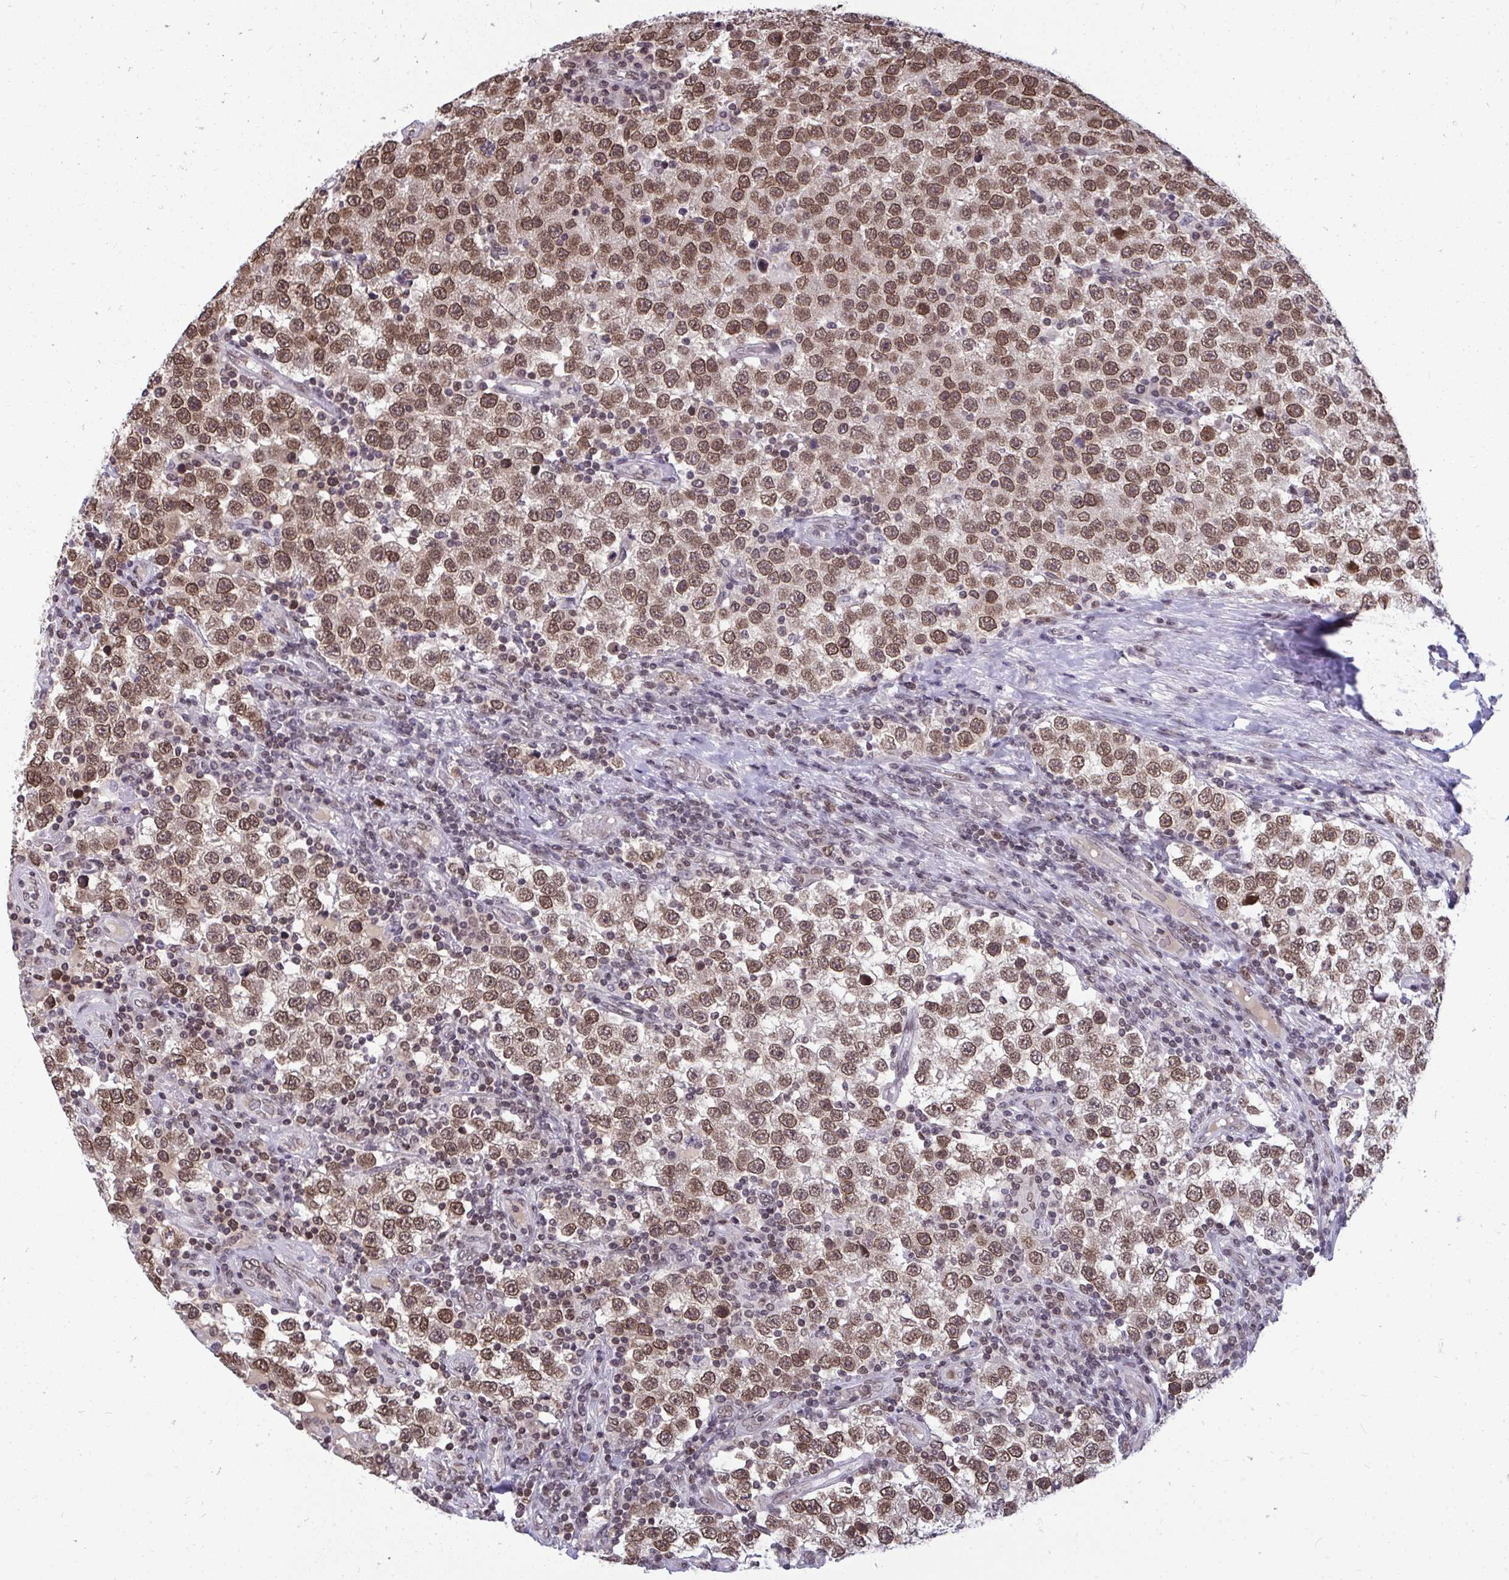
{"staining": {"intensity": "moderate", "quantity": ">75%", "location": "cytoplasmic/membranous,nuclear"}, "tissue": "testis cancer", "cell_type": "Tumor cells", "image_type": "cancer", "snomed": [{"axis": "morphology", "description": "Seminoma, NOS"}, {"axis": "topography", "description": "Testis"}], "caption": "Testis cancer stained with a protein marker shows moderate staining in tumor cells.", "gene": "JPT1", "patient": {"sex": "male", "age": 34}}